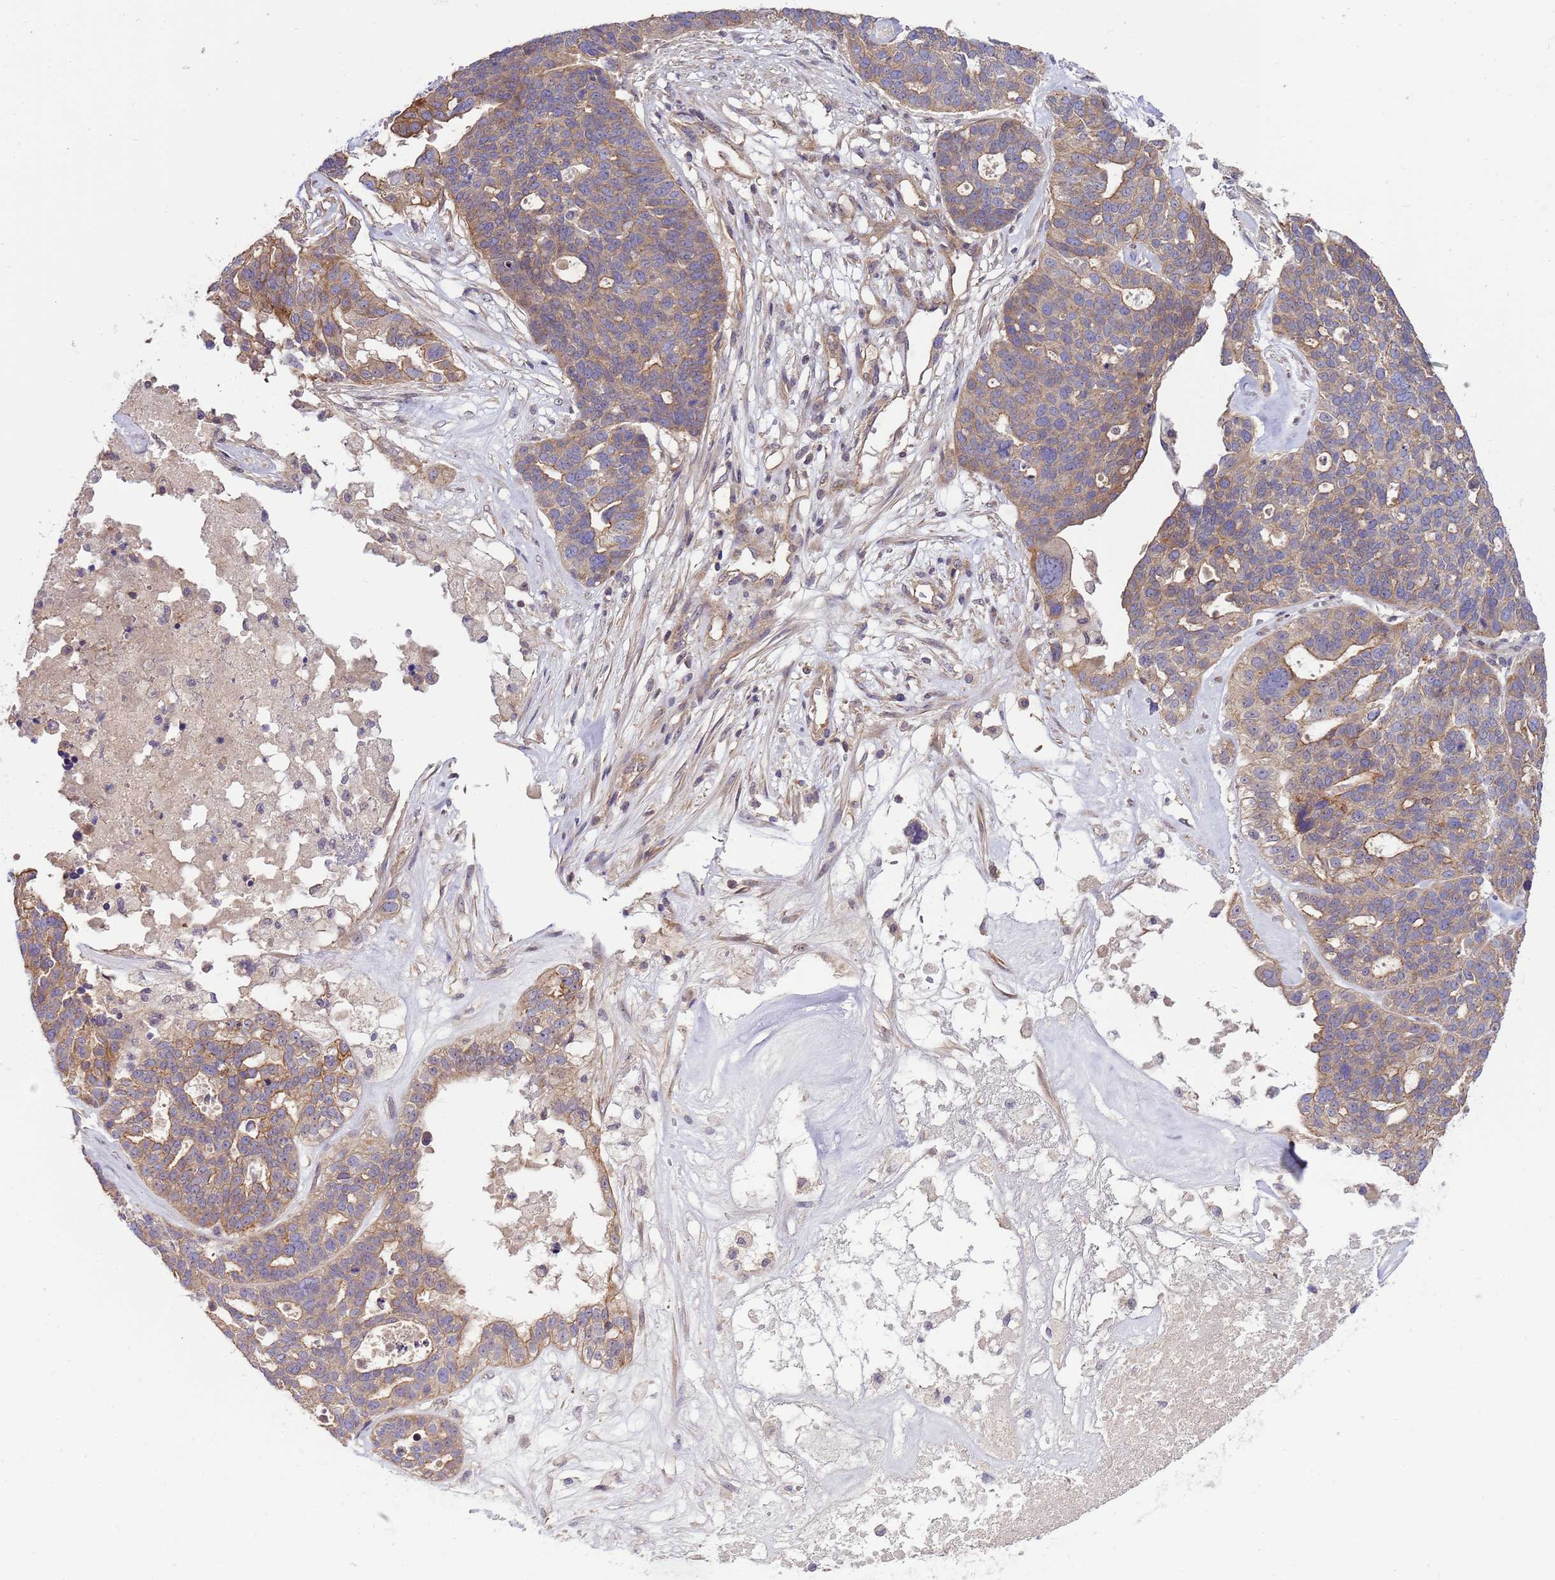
{"staining": {"intensity": "moderate", "quantity": ">75%", "location": "cytoplasmic/membranous"}, "tissue": "ovarian cancer", "cell_type": "Tumor cells", "image_type": "cancer", "snomed": [{"axis": "morphology", "description": "Cystadenocarcinoma, serous, NOS"}, {"axis": "topography", "description": "Ovary"}], "caption": "This is an image of immunohistochemistry (IHC) staining of serous cystadenocarcinoma (ovarian), which shows moderate staining in the cytoplasmic/membranous of tumor cells.", "gene": "SMCO3", "patient": {"sex": "female", "age": 59}}